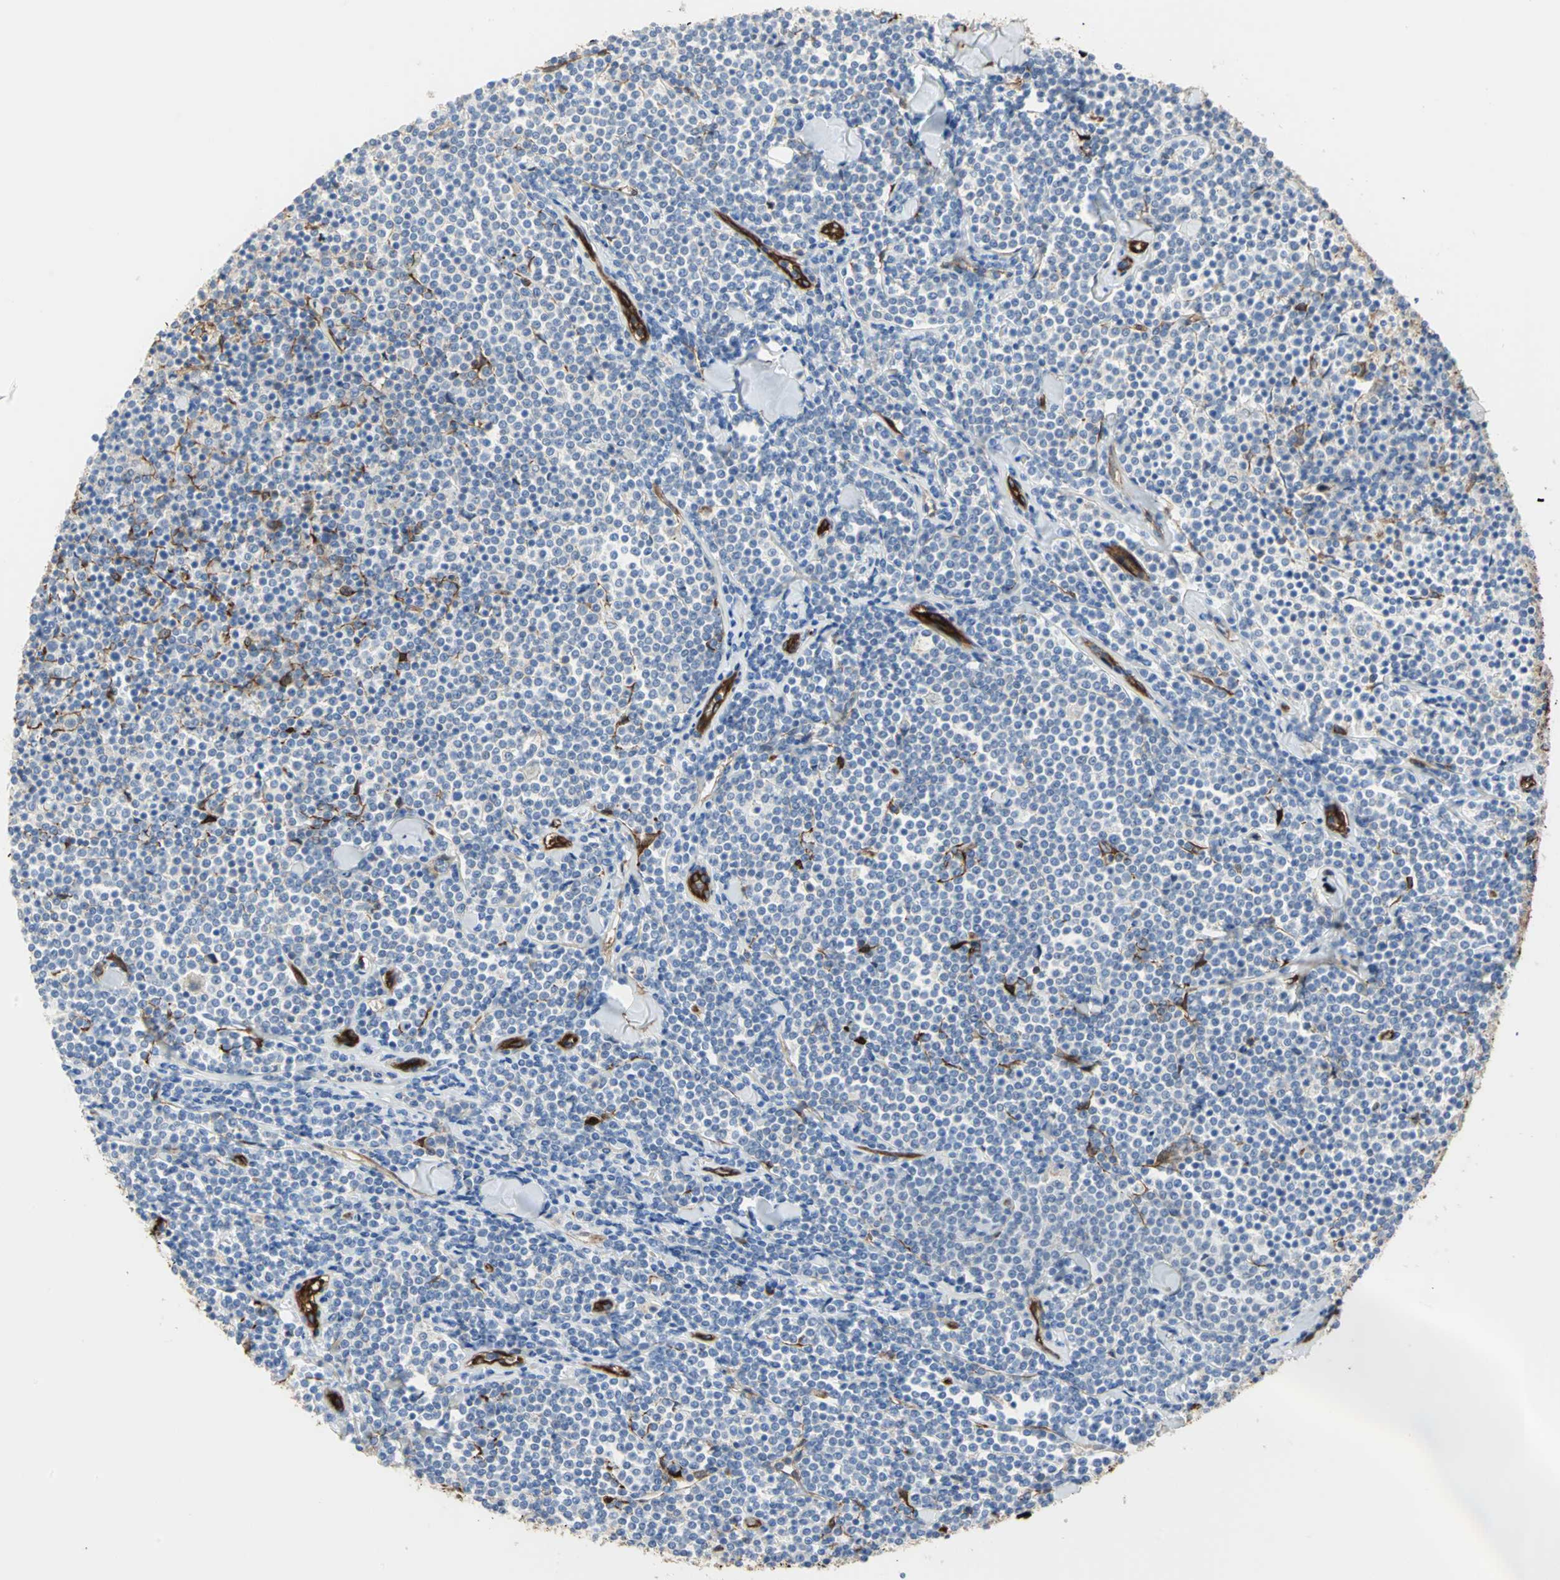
{"staining": {"intensity": "negative", "quantity": "none", "location": "none"}, "tissue": "lymphoma", "cell_type": "Tumor cells", "image_type": "cancer", "snomed": [{"axis": "morphology", "description": "Malignant lymphoma, non-Hodgkin's type, Low grade"}, {"axis": "topography", "description": "Soft tissue"}], "caption": "Immunohistochemistry (IHC) of low-grade malignant lymphoma, non-Hodgkin's type demonstrates no staining in tumor cells.", "gene": "FLNB", "patient": {"sex": "male", "age": 92}}